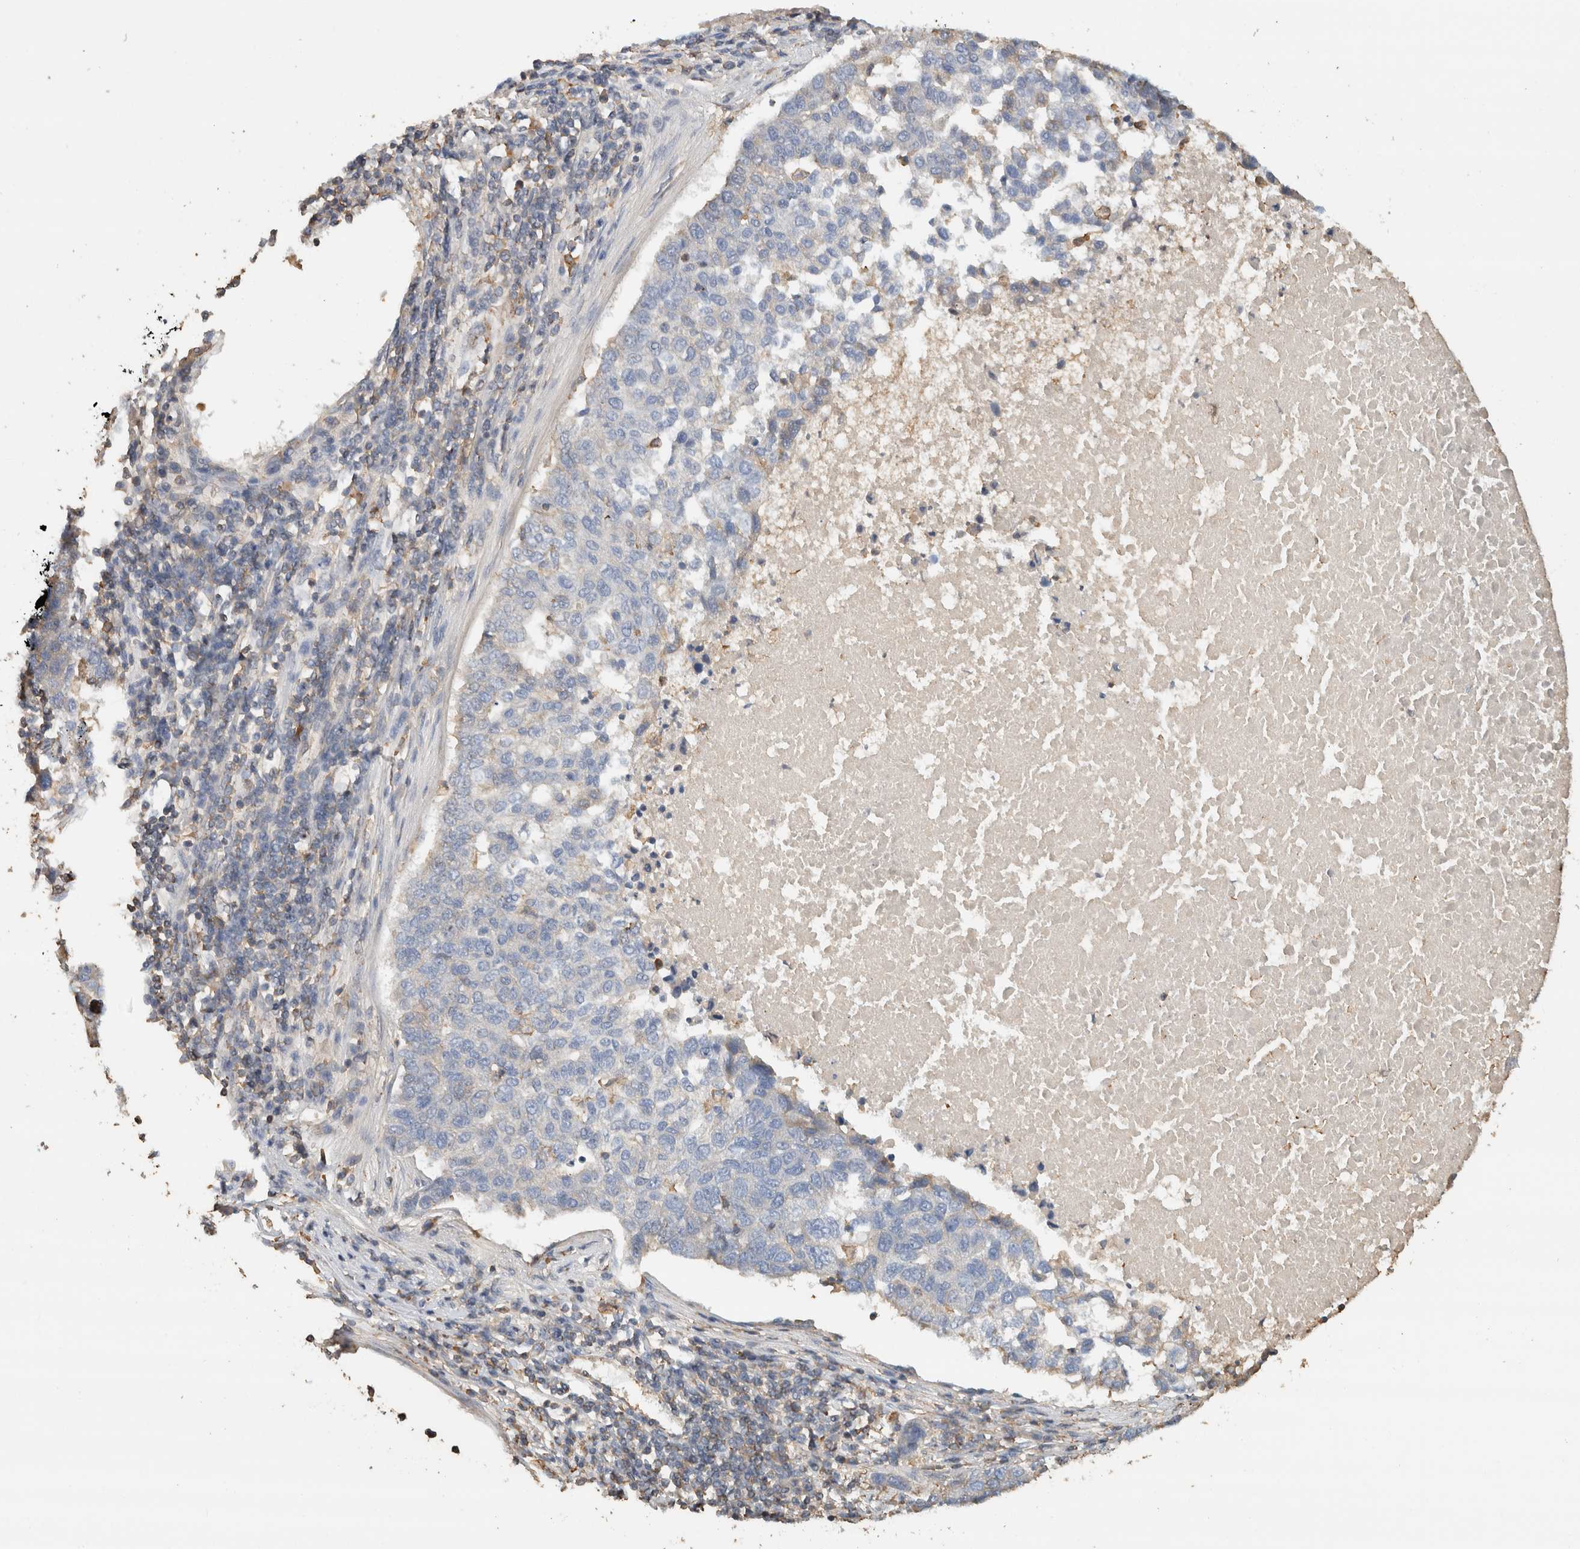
{"staining": {"intensity": "negative", "quantity": "none", "location": "none"}, "tissue": "pancreatic cancer", "cell_type": "Tumor cells", "image_type": "cancer", "snomed": [{"axis": "morphology", "description": "Adenocarcinoma, NOS"}, {"axis": "topography", "description": "Pancreas"}], "caption": "This is an immunohistochemistry photomicrograph of human pancreatic cancer (adenocarcinoma). There is no positivity in tumor cells.", "gene": "EIF4G3", "patient": {"sex": "female", "age": 61}}